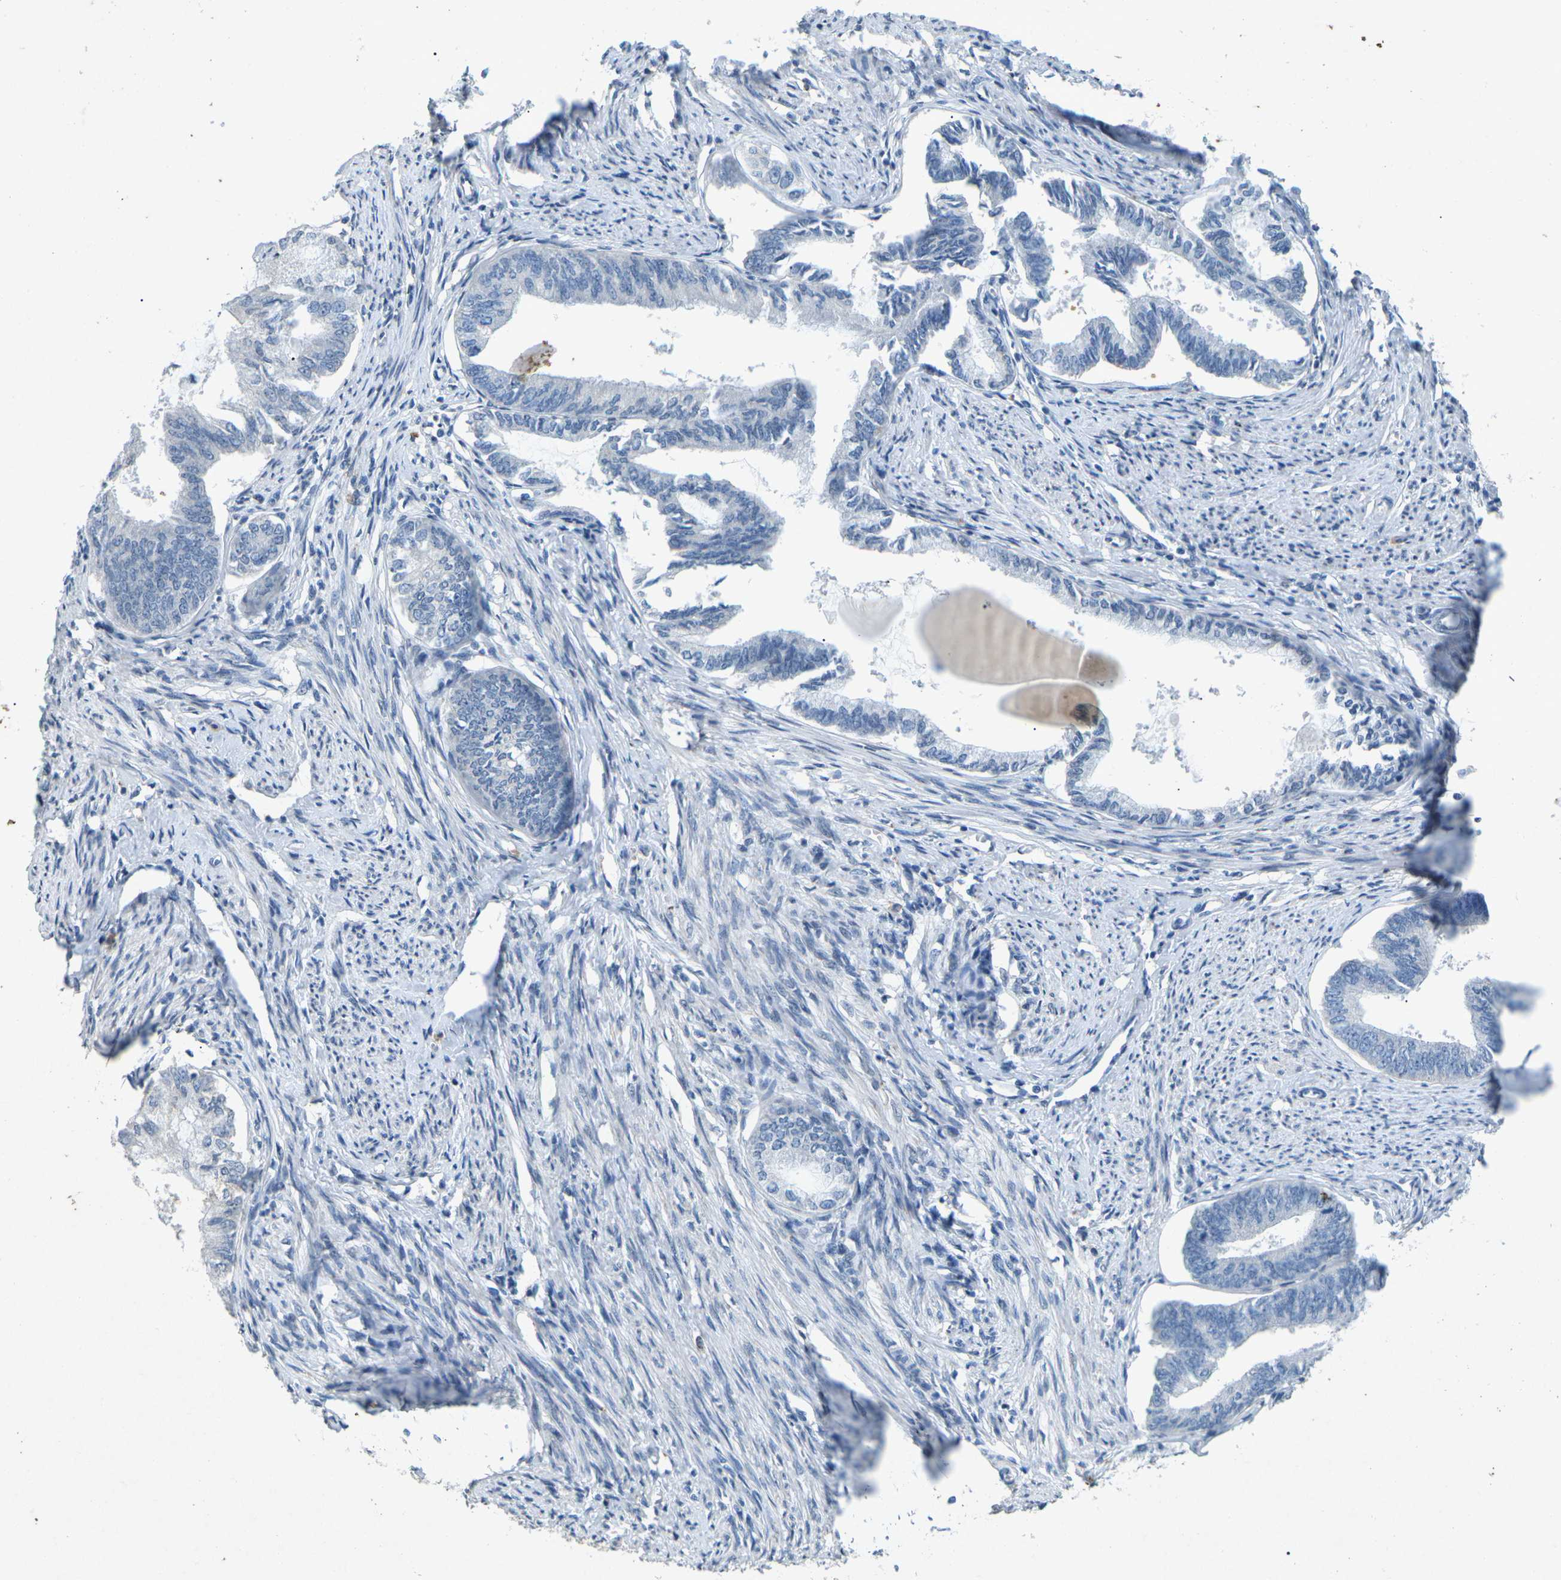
{"staining": {"intensity": "negative", "quantity": "none", "location": "none"}, "tissue": "endometrial cancer", "cell_type": "Tumor cells", "image_type": "cancer", "snomed": [{"axis": "morphology", "description": "Adenocarcinoma, NOS"}, {"axis": "topography", "description": "Endometrium"}], "caption": "Histopathology image shows no protein expression in tumor cells of endometrial cancer tissue.", "gene": "A1BG", "patient": {"sex": "female", "age": 86}}